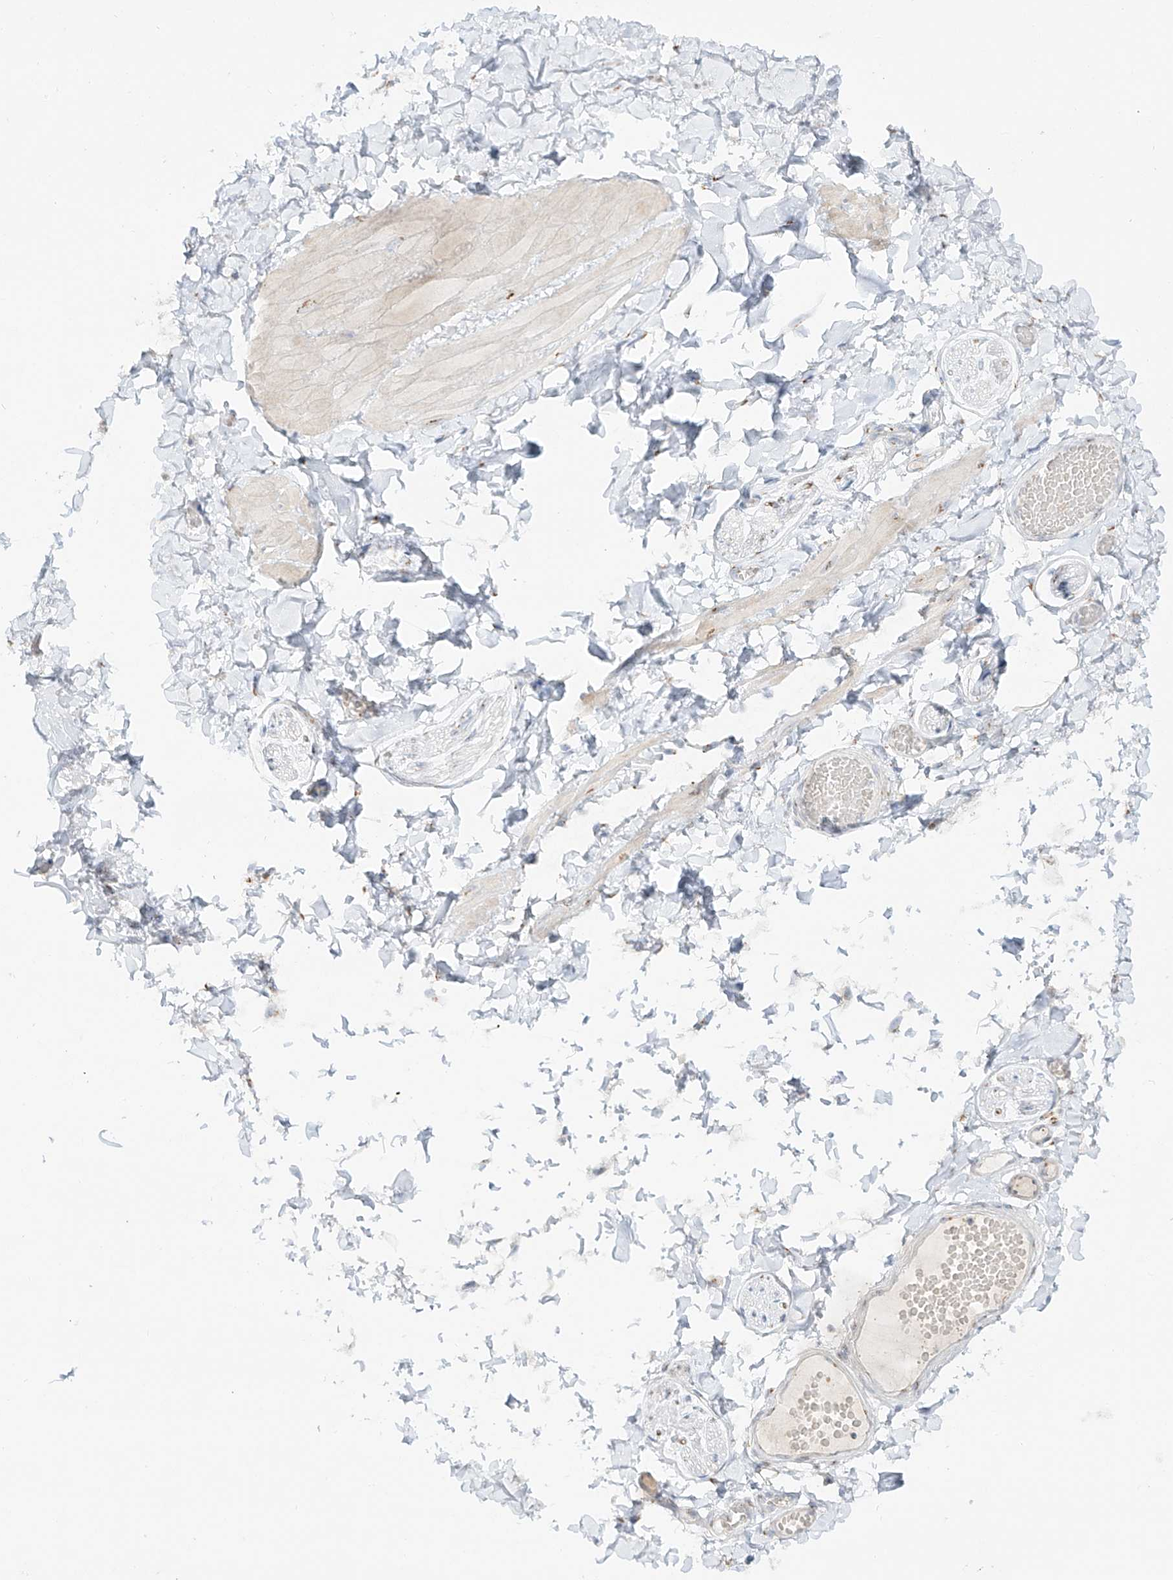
{"staining": {"intensity": "negative", "quantity": "none", "location": "none"}, "tissue": "adipose tissue", "cell_type": "Adipocytes", "image_type": "normal", "snomed": [{"axis": "morphology", "description": "Normal tissue, NOS"}, {"axis": "topography", "description": "Adipose tissue"}, {"axis": "topography", "description": "Vascular tissue"}, {"axis": "topography", "description": "Peripheral nerve tissue"}], "caption": "Immunohistochemistry (IHC) image of benign adipose tissue stained for a protein (brown), which shows no staining in adipocytes.", "gene": "BSDC1", "patient": {"sex": "male", "age": 25}}